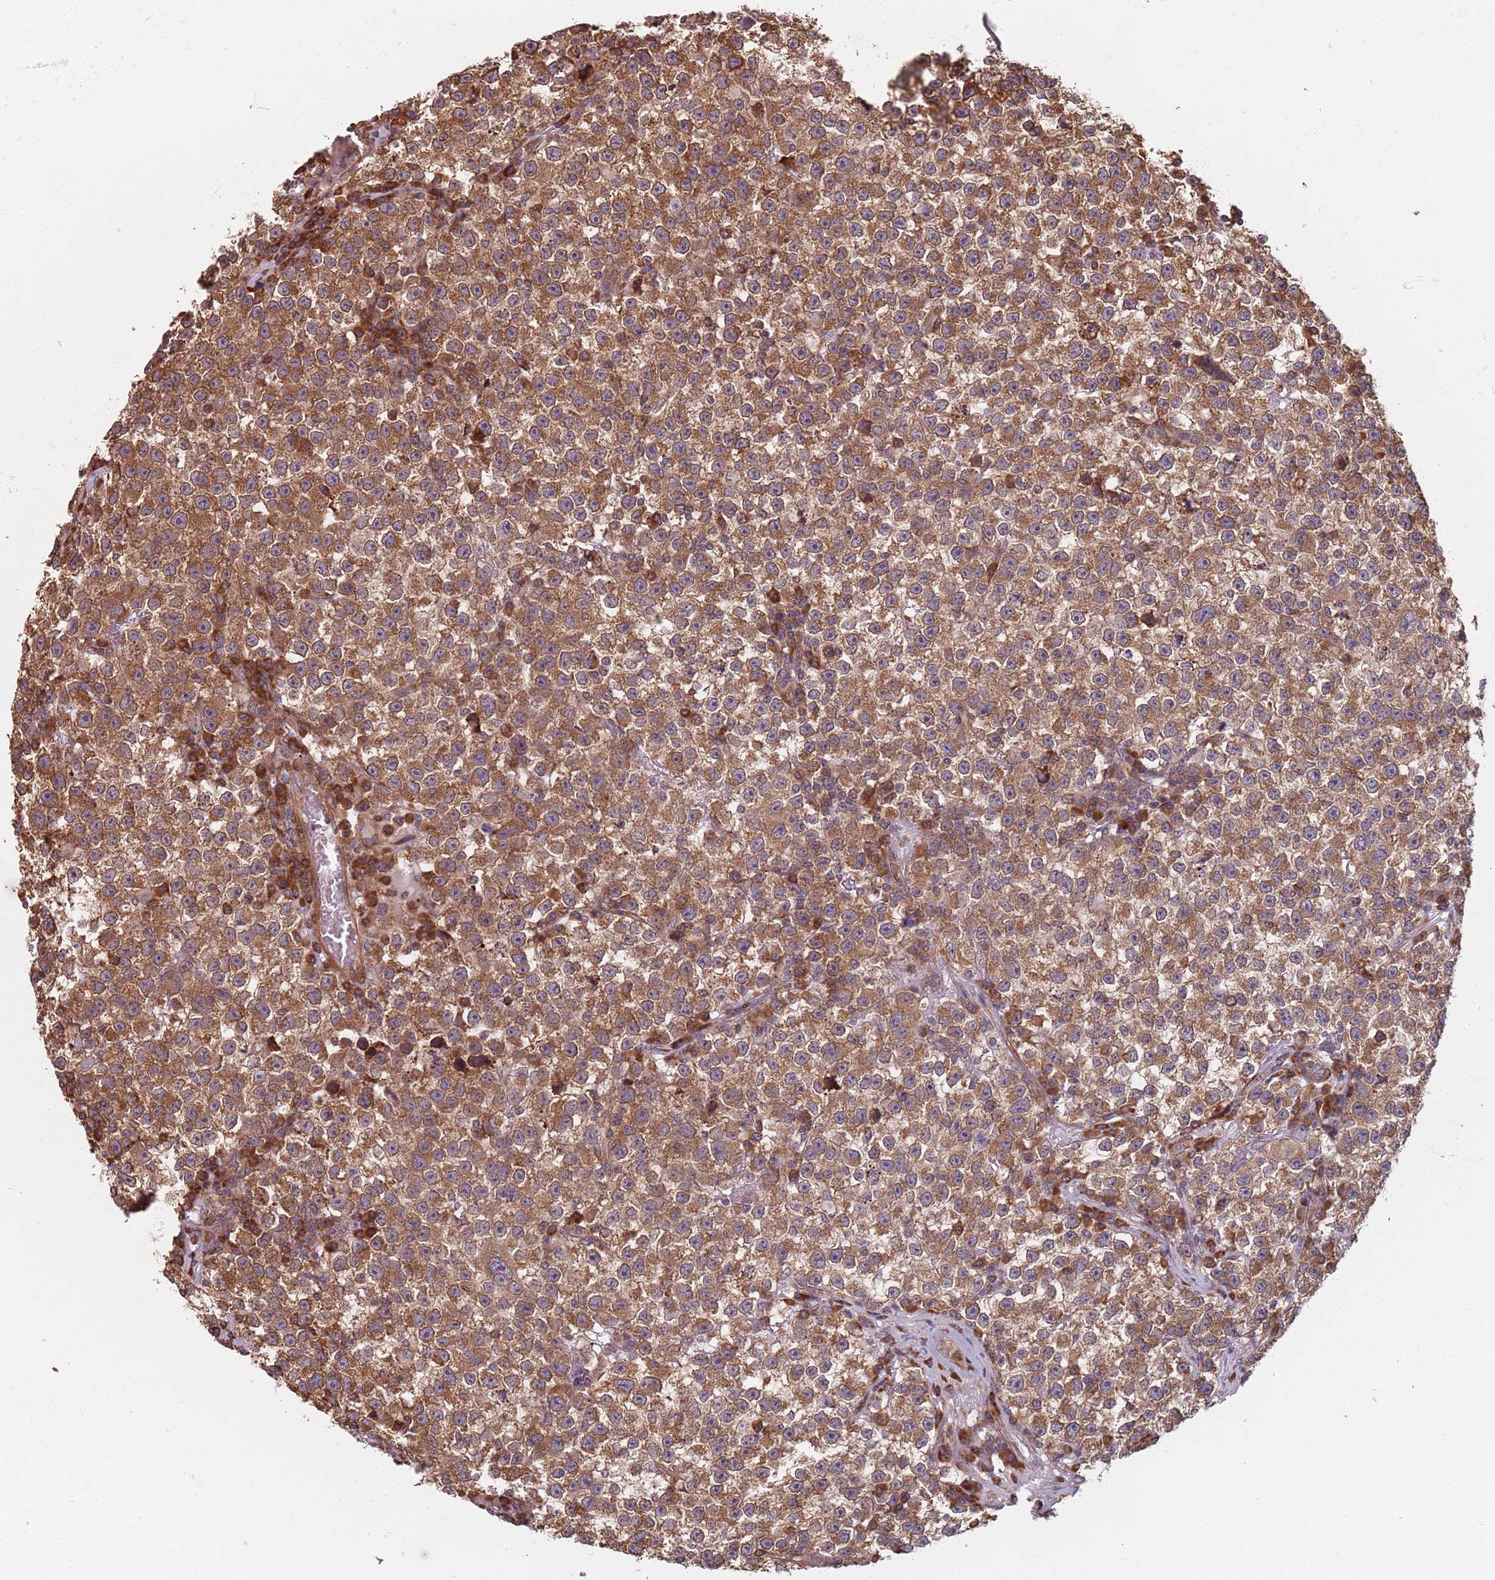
{"staining": {"intensity": "moderate", "quantity": ">75%", "location": "cytoplasmic/membranous"}, "tissue": "testis cancer", "cell_type": "Tumor cells", "image_type": "cancer", "snomed": [{"axis": "morphology", "description": "Seminoma, NOS"}, {"axis": "topography", "description": "Testis"}], "caption": "This image shows immunohistochemistry (IHC) staining of human testis cancer, with medium moderate cytoplasmic/membranous expression in about >75% of tumor cells.", "gene": "NOTCH3", "patient": {"sex": "male", "age": 22}}